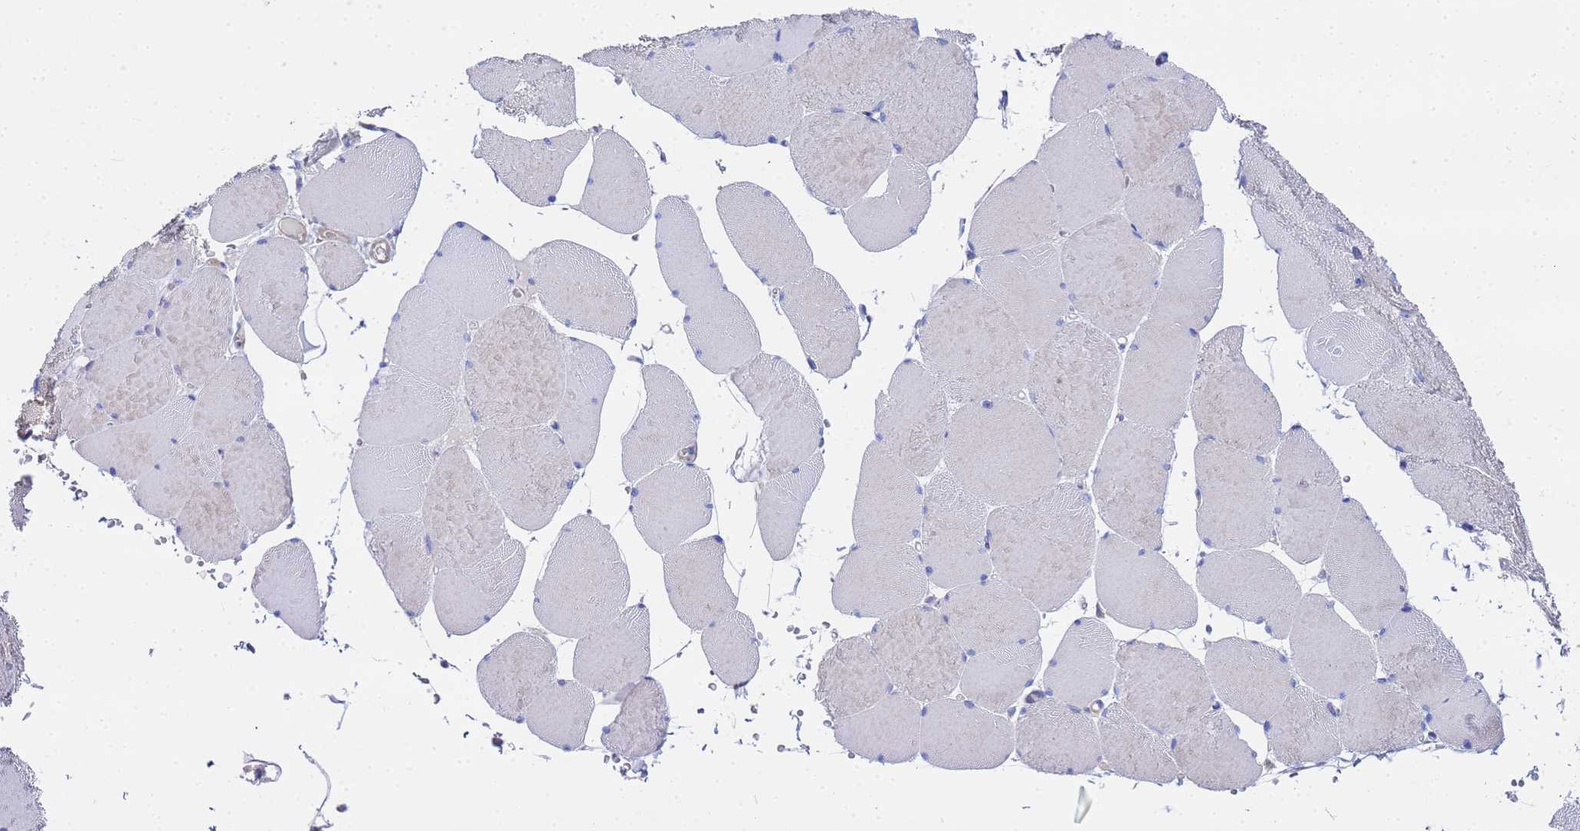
{"staining": {"intensity": "weak", "quantity": "25%-75%", "location": "cytoplasmic/membranous"}, "tissue": "skeletal muscle", "cell_type": "Myocytes", "image_type": "normal", "snomed": [{"axis": "morphology", "description": "Normal tissue, NOS"}, {"axis": "topography", "description": "Skeletal muscle"}, {"axis": "topography", "description": "Head-Neck"}], "caption": "This image exhibits immunohistochemistry (IHC) staining of unremarkable human skeletal muscle, with low weak cytoplasmic/membranous staining in about 25%-75% of myocytes.", "gene": "FAHD2A", "patient": {"sex": "male", "age": 66}}